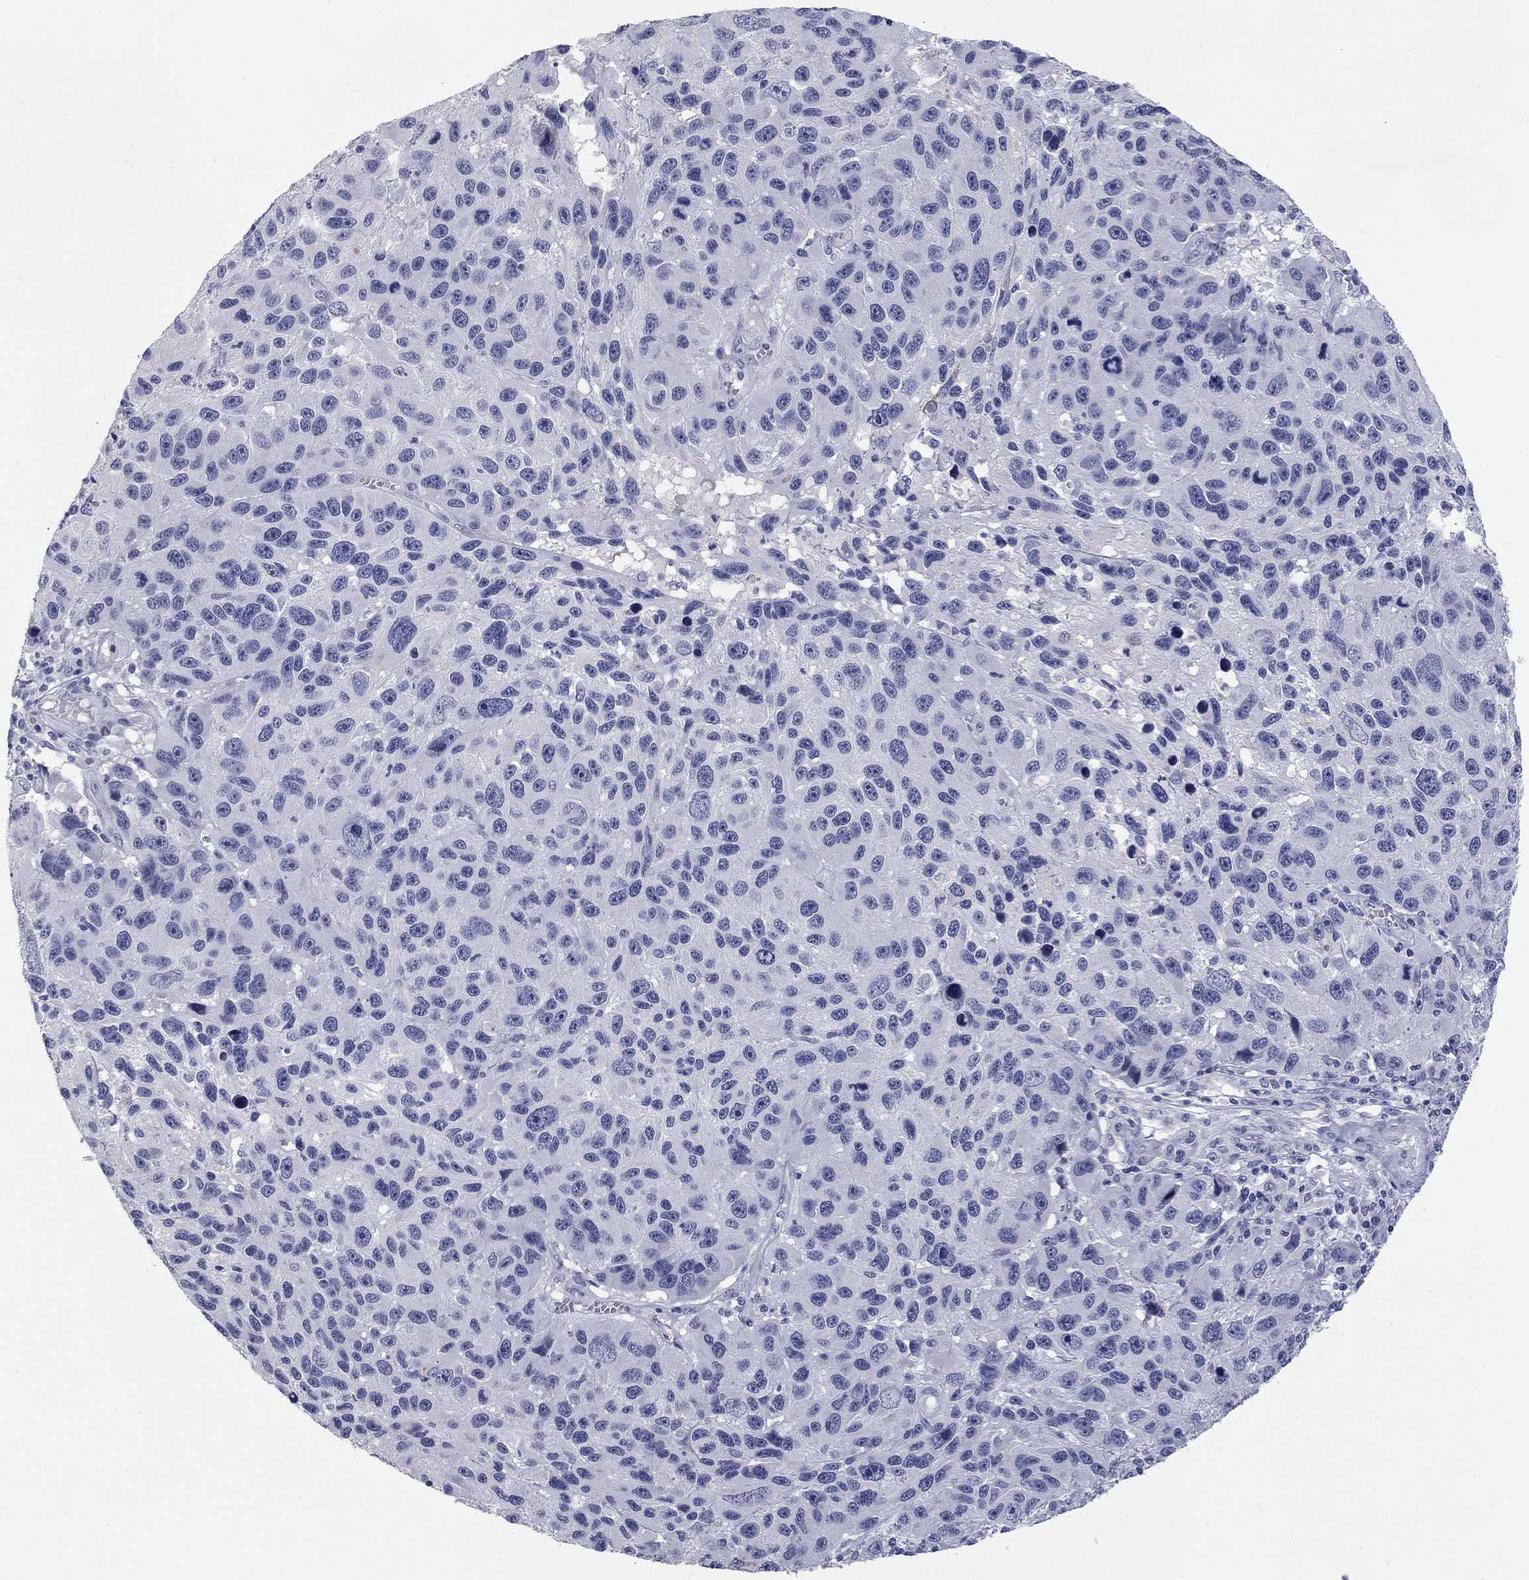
{"staining": {"intensity": "negative", "quantity": "none", "location": "none"}, "tissue": "melanoma", "cell_type": "Tumor cells", "image_type": "cancer", "snomed": [{"axis": "morphology", "description": "Malignant melanoma, NOS"}, {"axis": "topography", "description": "Skin"}], "caption": "This is an immunohistochemistry image of malignant melanoma. There is no positivity in tumor cells.", "gene": "ELAVL4", "patient": {"sex": "male", "age": 53}}